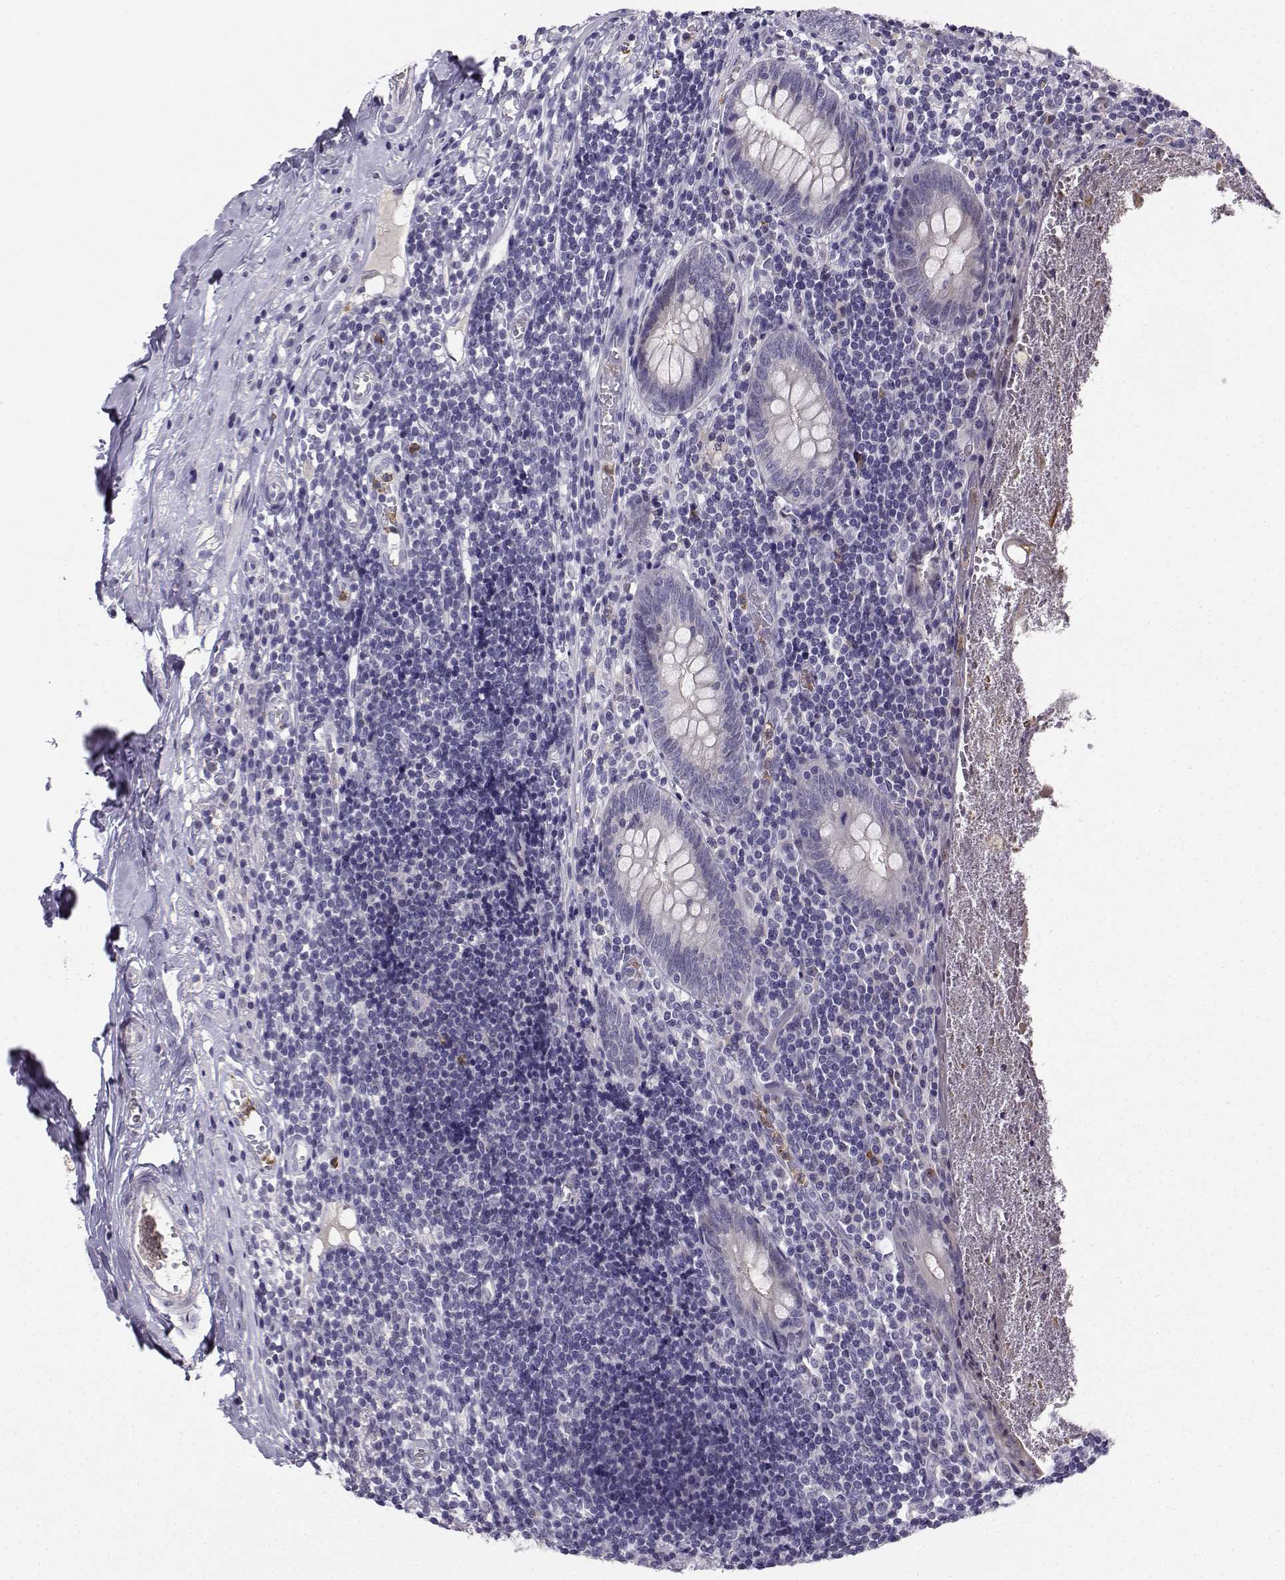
{"staining": {"intensity": "negative", "quantity": "none", "location": "none"}, "tissue": "appendix", "cell_type": "Glandular cells", "image_type": "normal", "snomed": [{"axis": "morphology", "description": "Normal tissue, NOS"}, {"axis": "topography", "description": "Appendix"}], "caption": "IHC of benign appendix displays no positivity in glandular cells.", "gene": "CALY", "patient": {"sex": "female", "age": 23}}